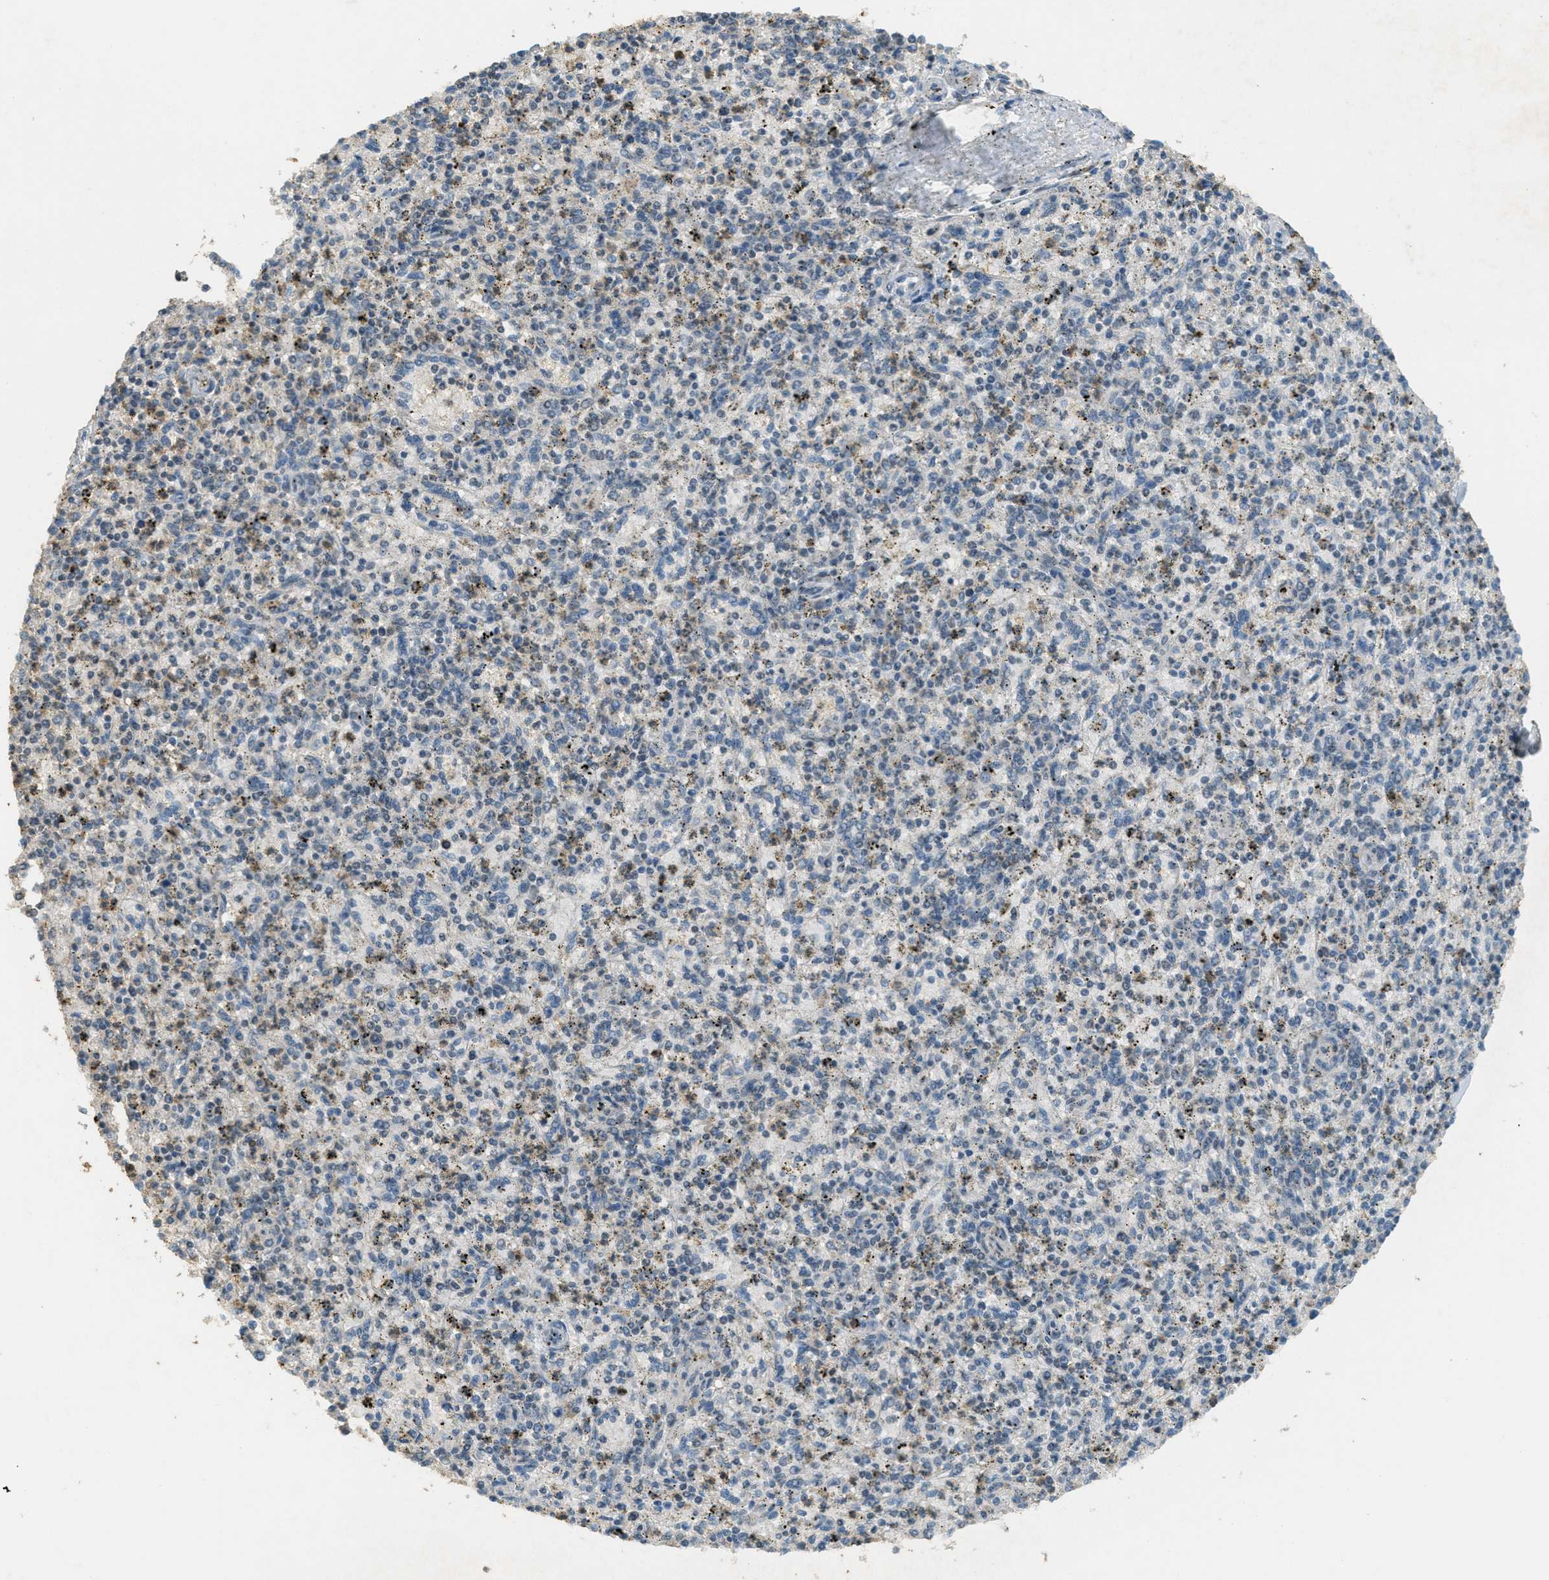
{"staining": {"intensity": "weak", "quantity": "<25%", "location": "cytoplasmic/membranous"}, "tissue": "spleen", "cell_type": "Cells in red pulp", "image_type": "normal", "snomed": [{"axis": "morphology", "description": "Normal tissue, NOS"}, {"axis": "topography", "description": "Spleen"}], "caption": "This is an immunohistochemistry image of normal human spleen. There is no positivity in cells in red pulp.", "gene": "TCF20", "patient": {"sex": "male", "age": 72}}